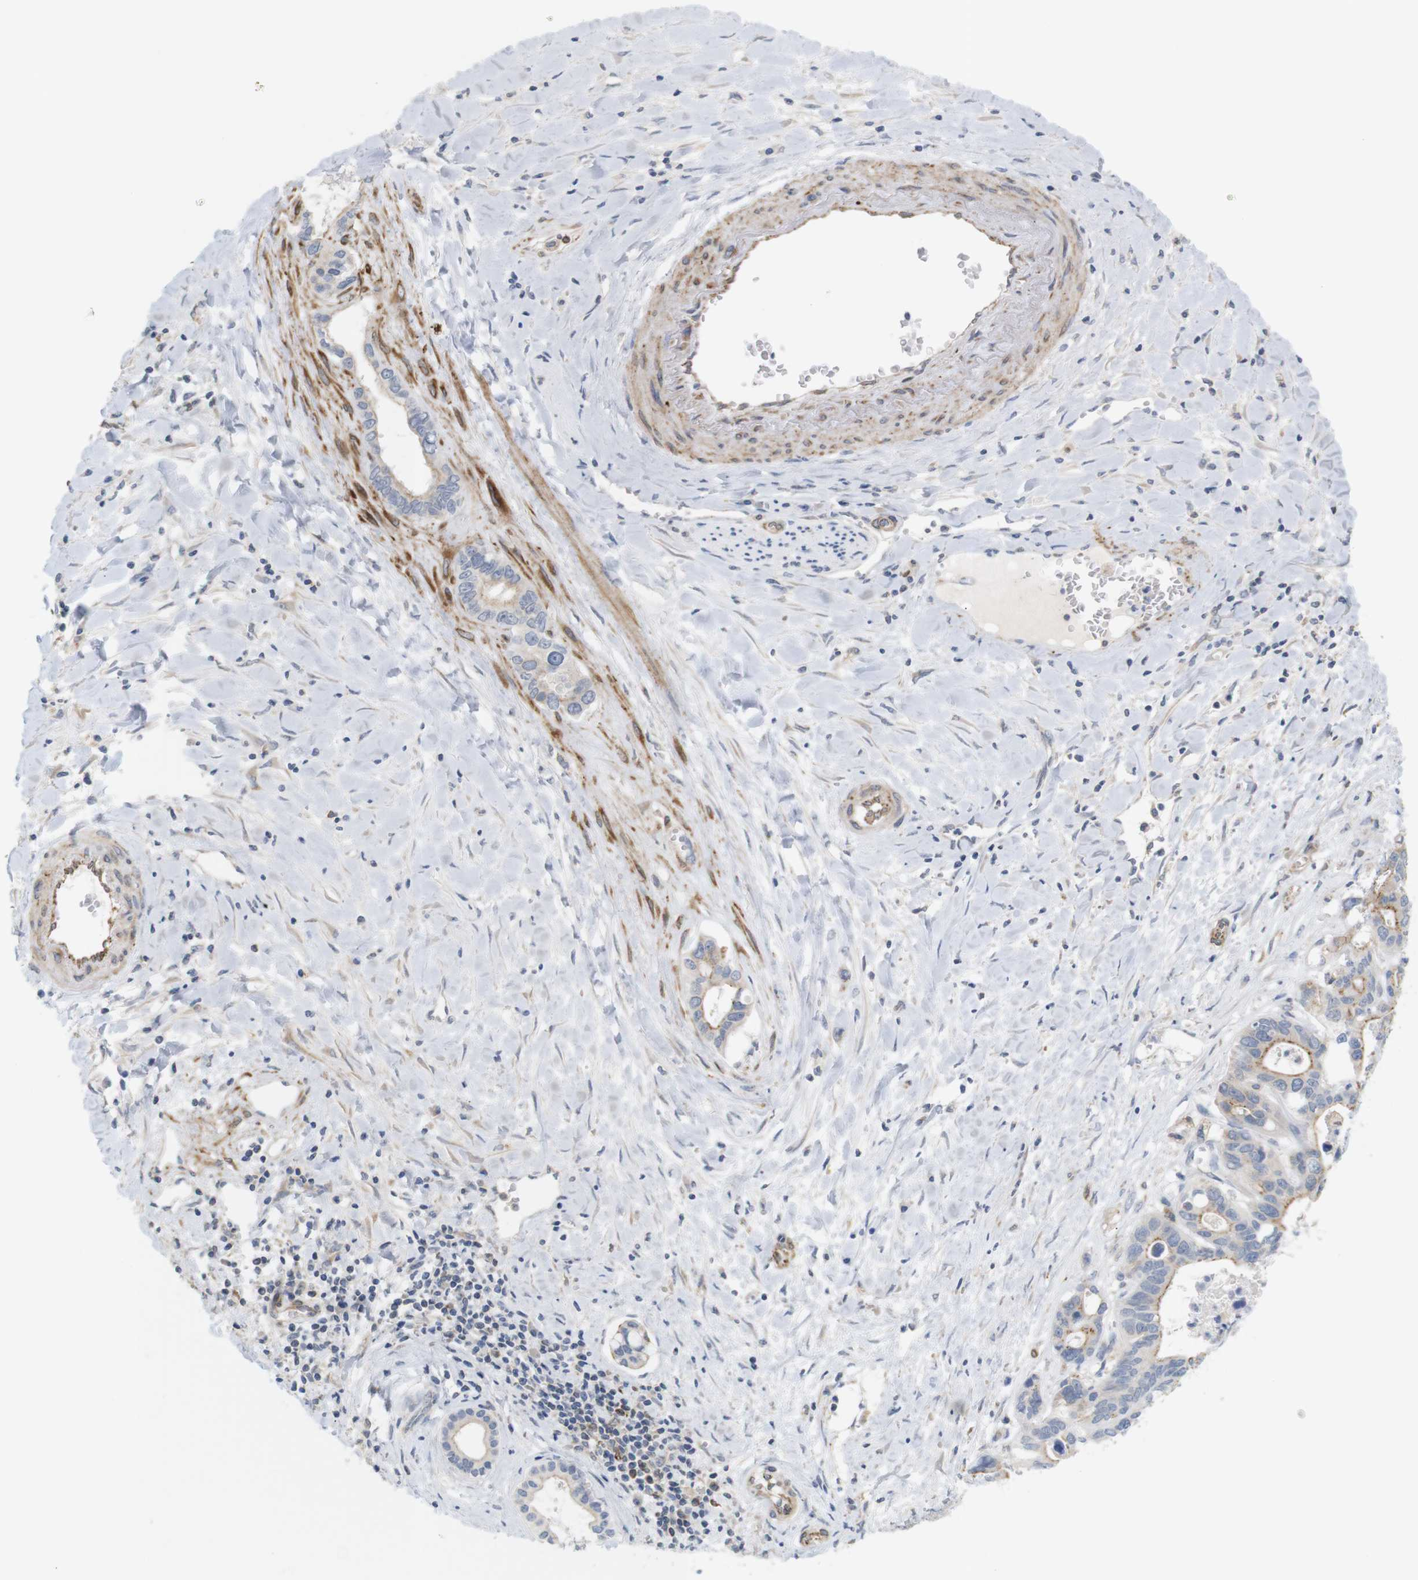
{"staining": {"intensity": "moderate", "quantity": "25%-75%", "location": "cytoplasmic/membranous"}, "tissue": "liver cancer", "cell_type": "Tumor cells", "image_type": "cancer", "snomed": [{"axis": "morphology", "description": "Cholangiocarcinoma"}, {"axis": "topography", "description": "Liver"}], "caption": "Liver cancer (cholangiocarcinoma) stained with IHC displays moderate cytoplasmic/membranous positivity in approximately 25%-75% of tumor cells.", "gene": "ITPR1", "patient": {"sex": "female", "age": 65}}